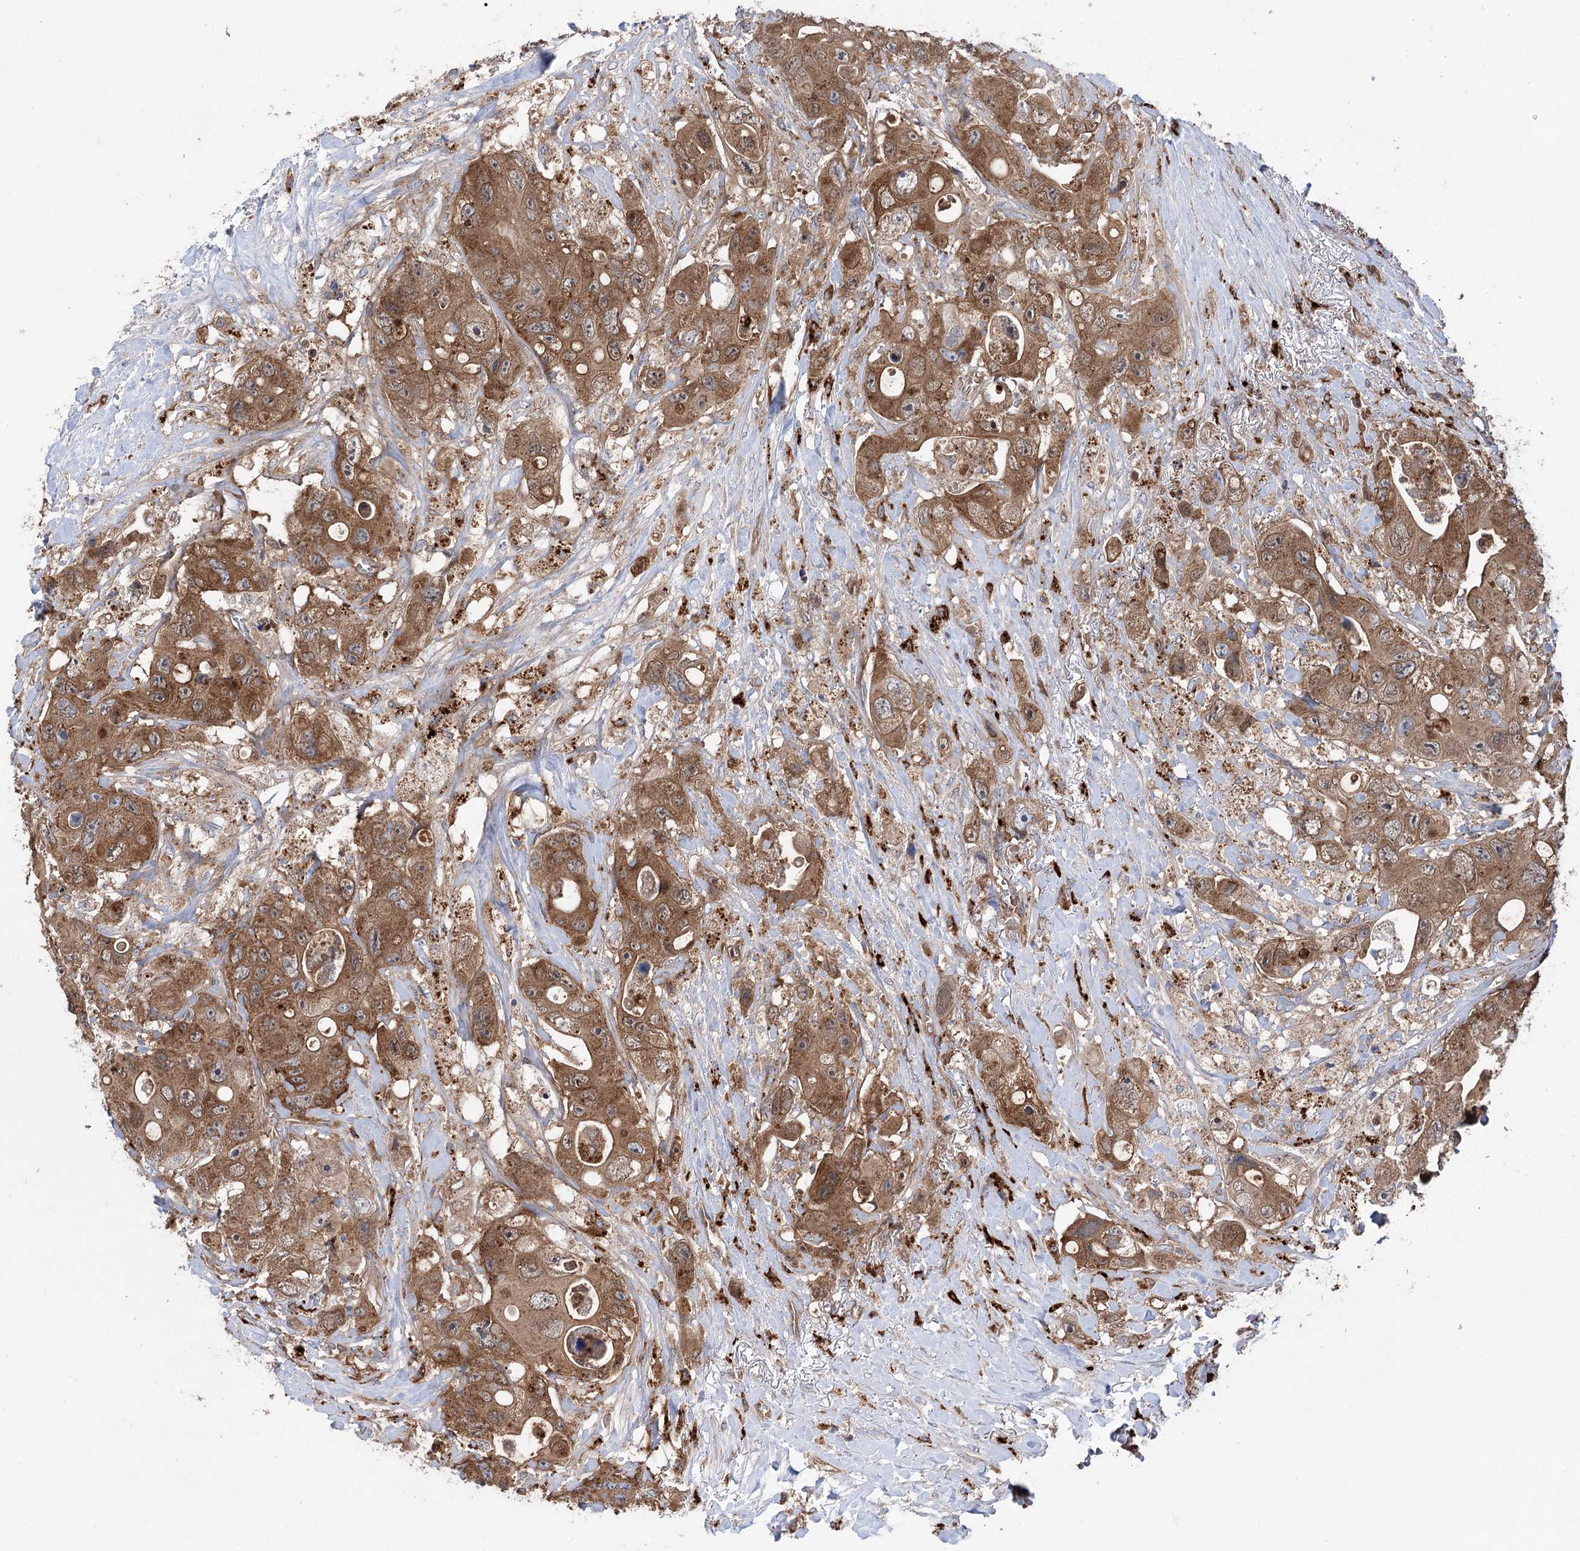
{"staining": {"intensity": "moderate", "quantity": ">75%", "location": "cytoplasmic/membranous"}, "tissue": "colorectal cancer", "cell_type": "Tumor cells", "image_type": "cancer", "snomed": [{"axis": "morphology", "description": "Adenocarcinoma, NOS"}, {"axis": "topography", "description": "Colon"}], "caption": "The photomicrograph reveals a brown stain indicating the presence of a protein in the cytoplasmic/membranous of tumor cells in colorectal cancer (adenocarcinoma). (Brightfield microscopy of DAB IHC at high magnification).", "gene": "VPS37B", "patient": {"sex": "female", "age": 46}}